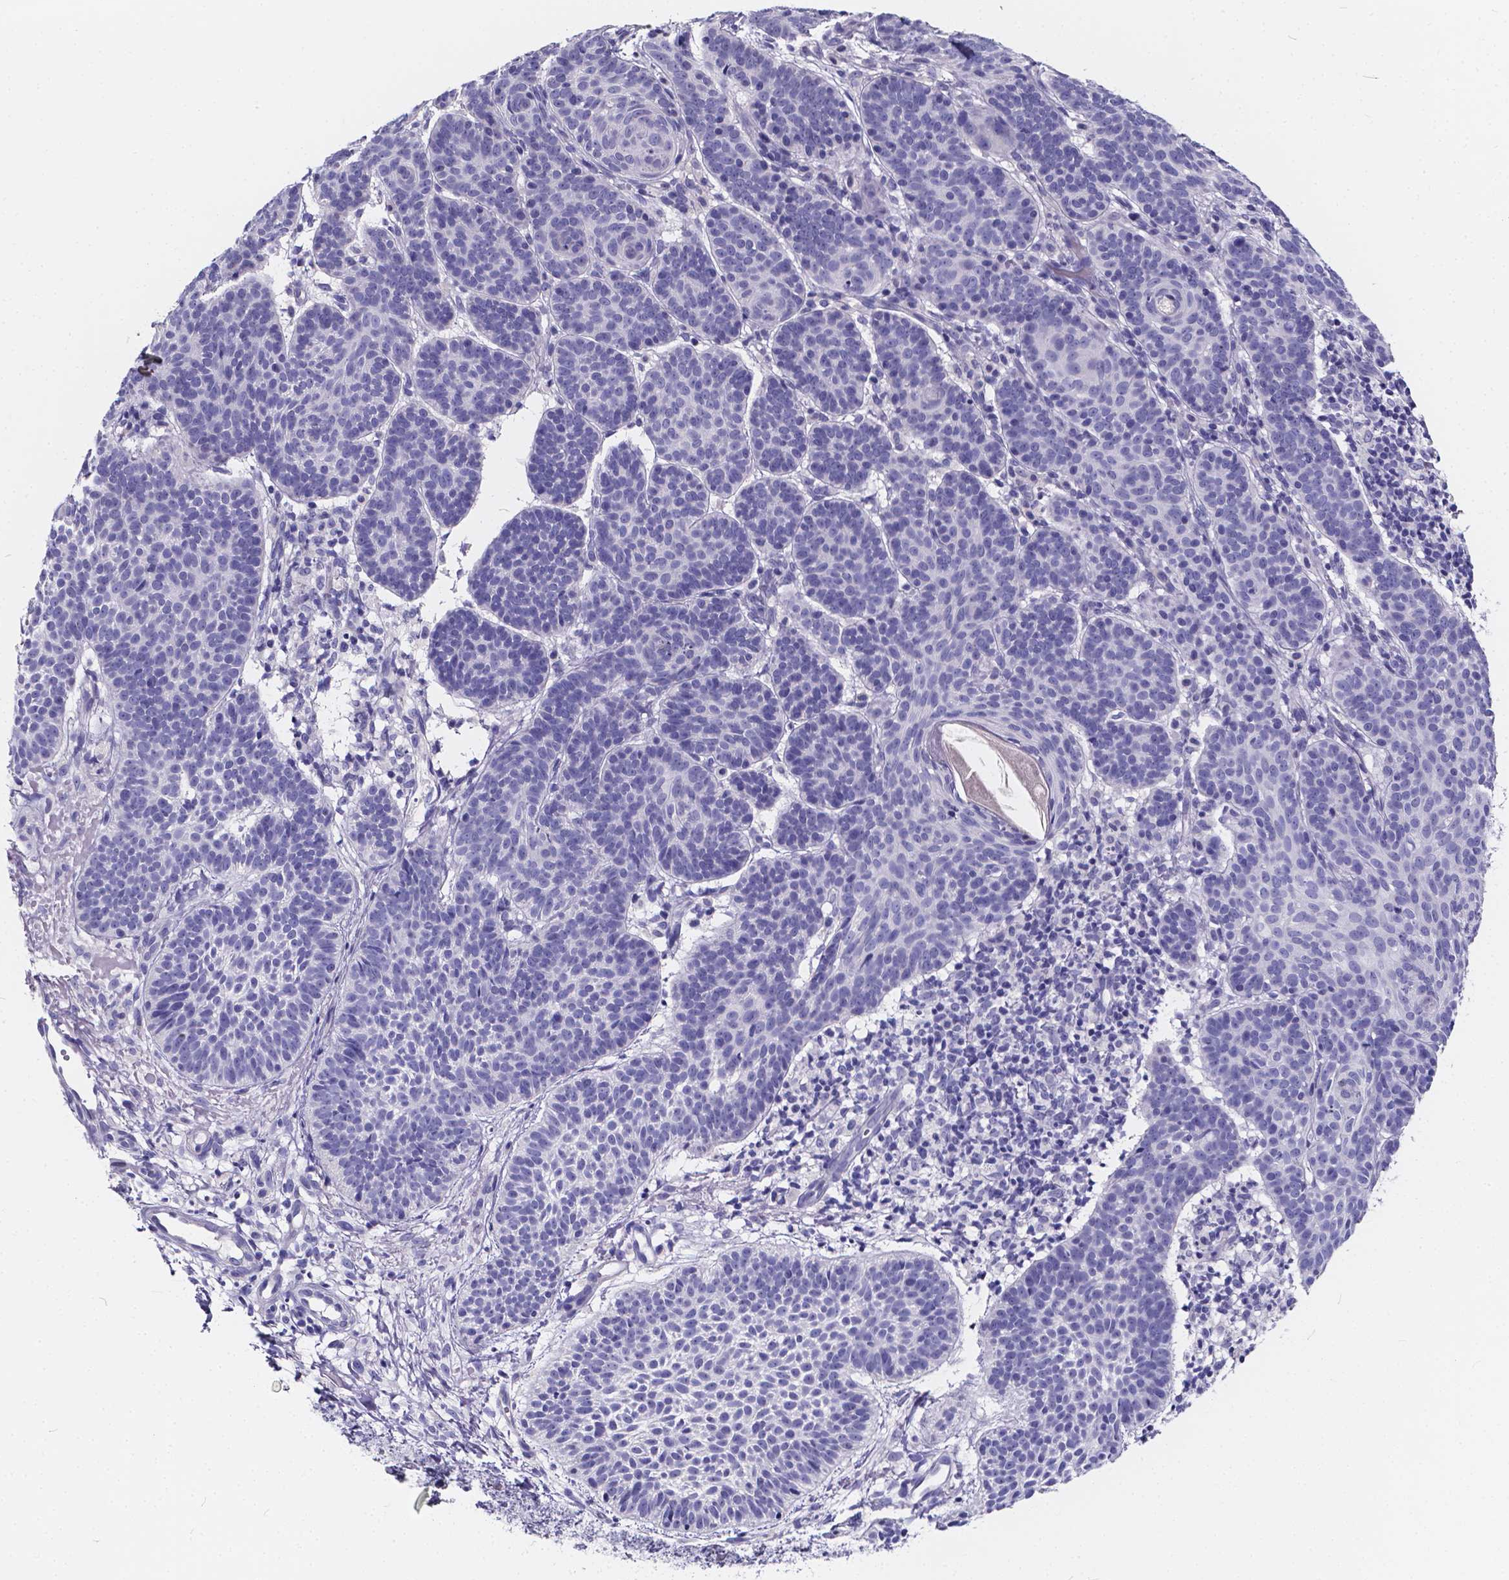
{"staining": {"intensity": "negative", "quantity": "none", "location": "none"}, "tissue": "skin cancer", "cell_type": "Tumor cells", "image_type": "cancer", "snomed": [{"axis": "morphology", "description": "Basal cell carcinoma"}, {"axis": "topography", "description": "Skin"}], "caption": "Immunohistochemical staining of human basal cell carcinoma (skin) demonstrates no significant staining in tumor cells.", "gene": "SPEF2", "patient": {"sex": "male", "age": 72}}